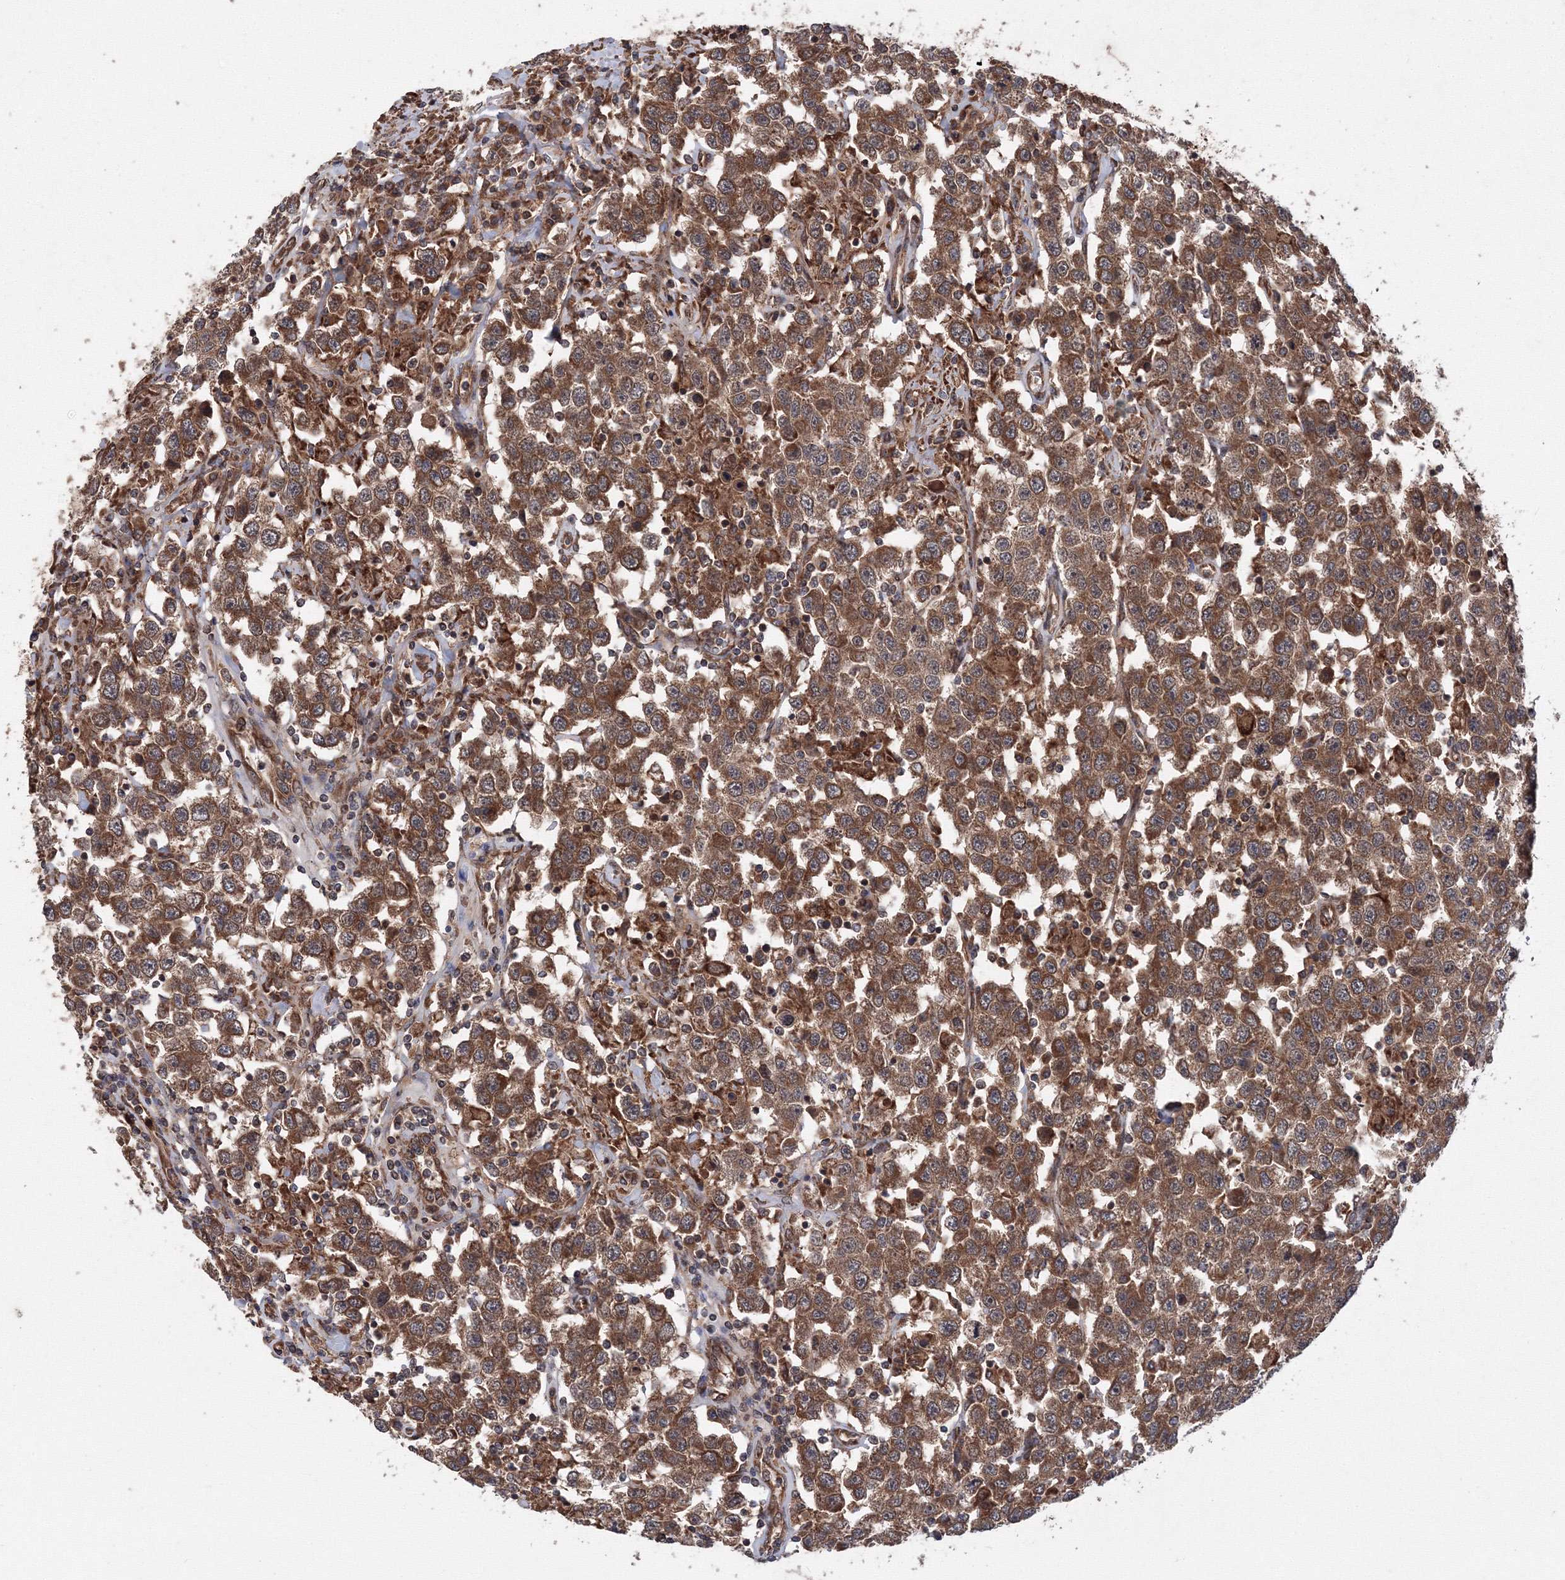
{"staining": {"intensity": "moderate", "quantity": ">75%", "location": "cytoplasmic/membranous"}, "tissue": "testis cancer", "cell_type": "Tumor cells", "image_type": "cancer", "snomed": [{"axis": "morphology", "description": "Seminoma, NOS"}, {"axis": "topography", "description": "Testis"}], "caption": "Moderate cytoplasmic/membranous expression for a protein is appreciated in approximately >75% of tumor cells of testis seminoma using immunohistochemistry (IHC).", "gene": "ATG3", "patient": {"sex": "male", "age": 41}}